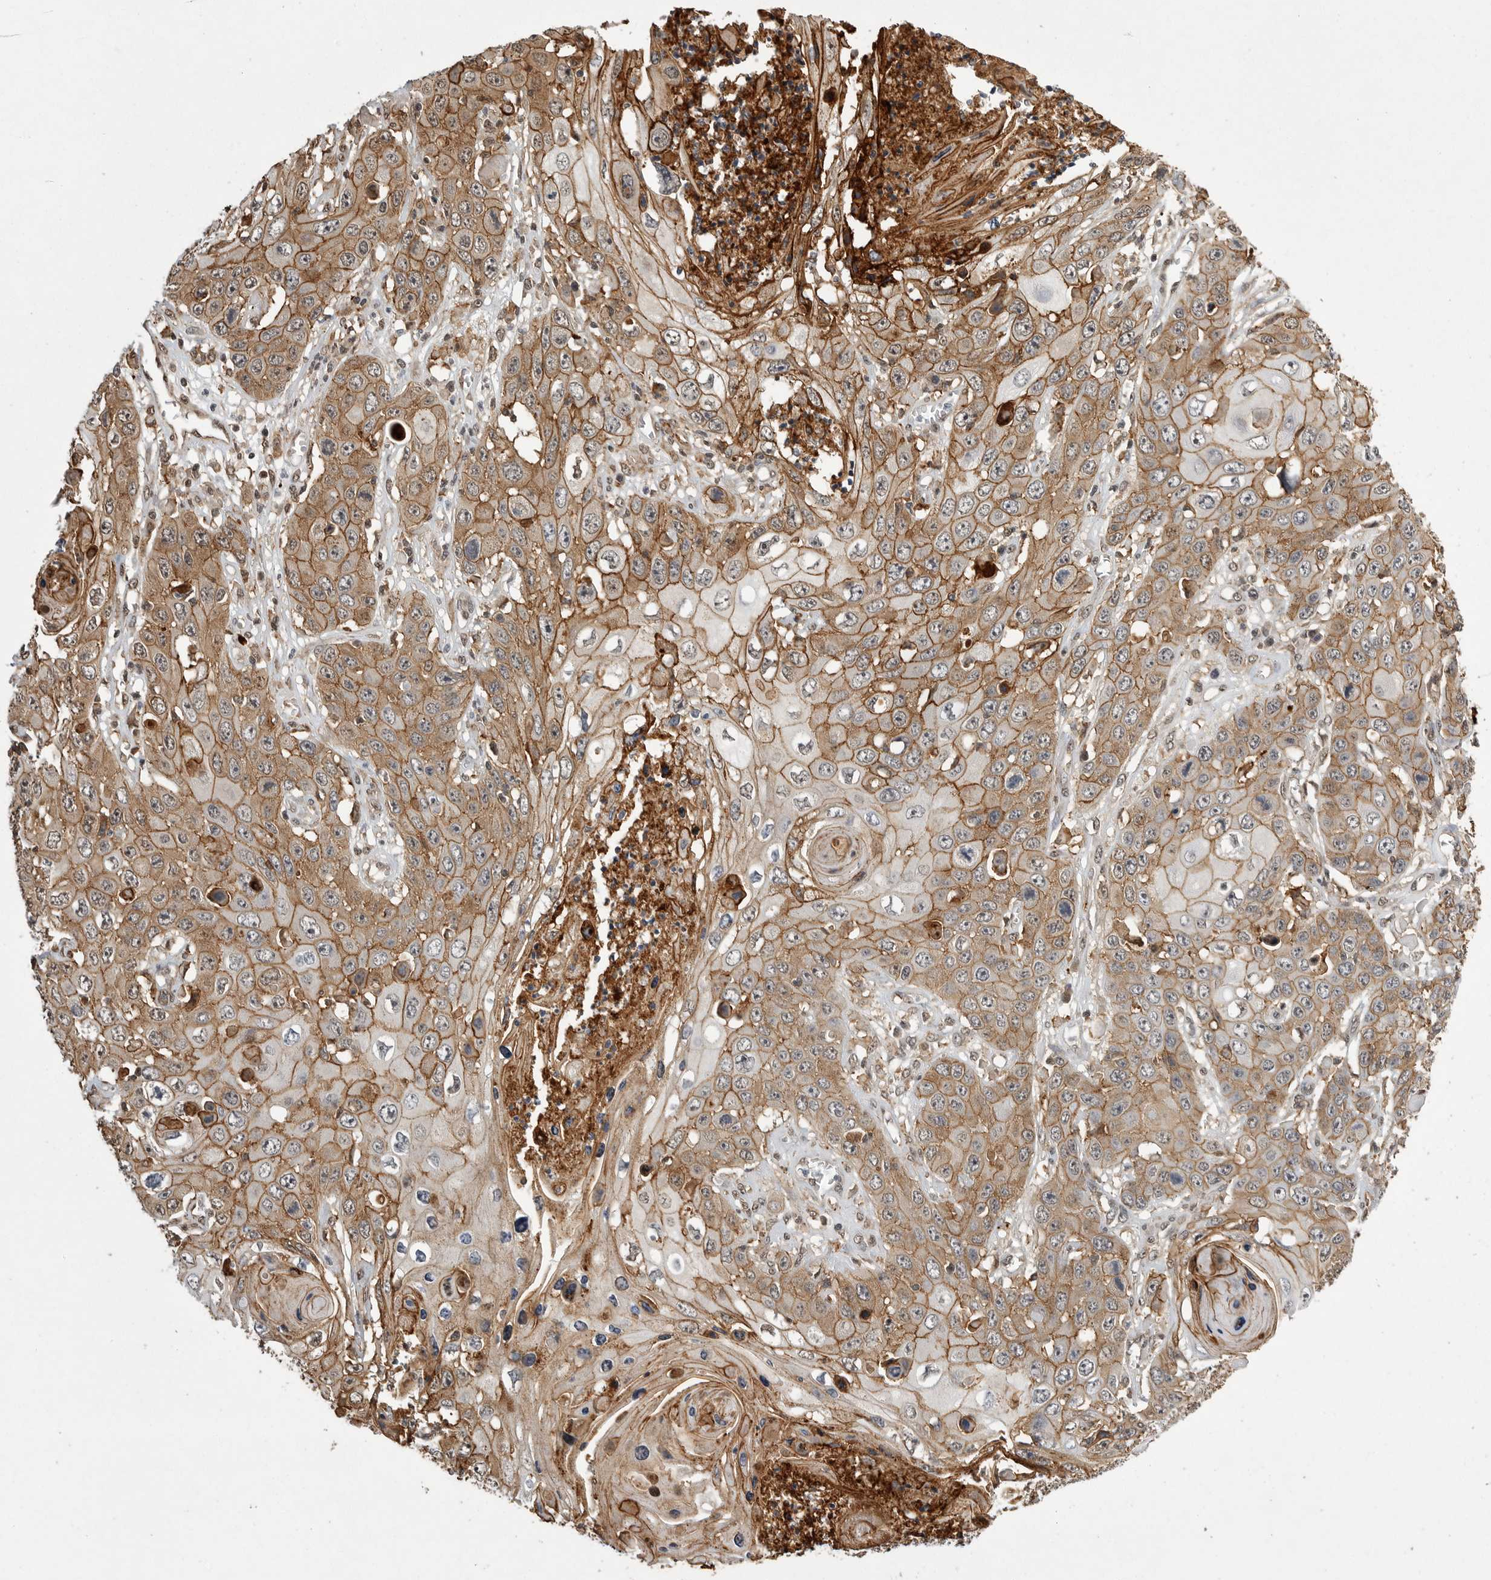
{"staining": {"intensity": "moderate", "quantity": ">75%", "location": "cytoplasmic/membranous"}, "tissue": "skin cancer", "cell_type": "Tumor cells", "image_type": "cancer", "snomed": [{"axis": "morphology", "description": "Squamous cell carcinoma, NOS"}, {"axis": "topography", "description": "Skin"}], "caption": "Skin cancer tissue displays moderate cytoplasmic/membranous staining in approximately >75% of tumor cells, visualized by immunohistochemistry.", "gene": "NECTIN1", "patient": {"sex": "male", "age": 55}}